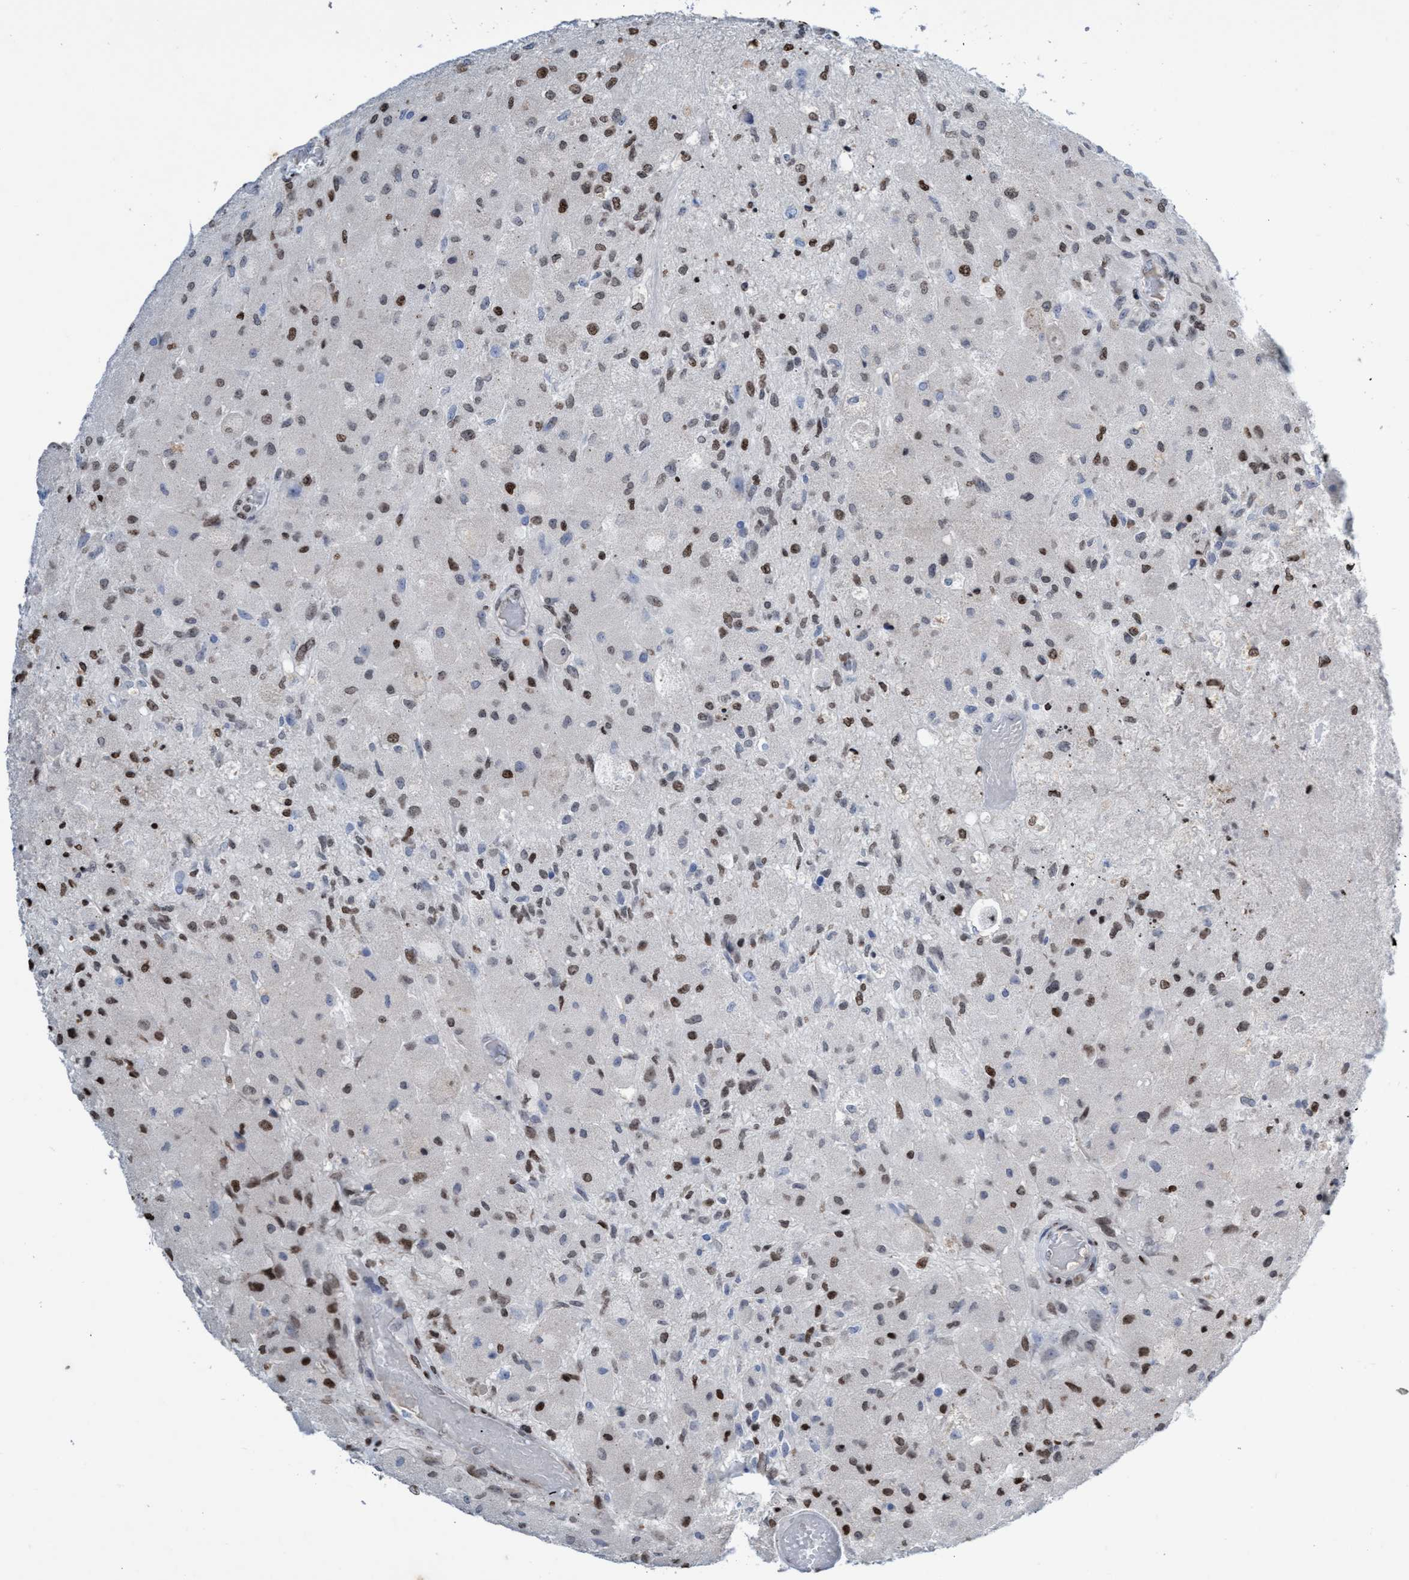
{"staining": {"intensity": "moderate", "quantity": ">75%", "location": "nuclear"}, "tissue": "glioma", "cell_type": "Tumor cells", "image_type": "cancer", "snomed": [{"axis": "morphology", "description": "Normal tissue, NOS"}, {"axis": "morphology", "description": "Glioma, malignant, High grade"}, {"axis": "topography", "description": "Cerebral cortex"}], "caption": "Malignant glioma (high-grade) stained for a protein (brown) demonstrates moderate nuclear positive staining in approximately >75% of tumor cells.", "gene": "CBX2", "patient": {"sex": "male", "age": 77}}